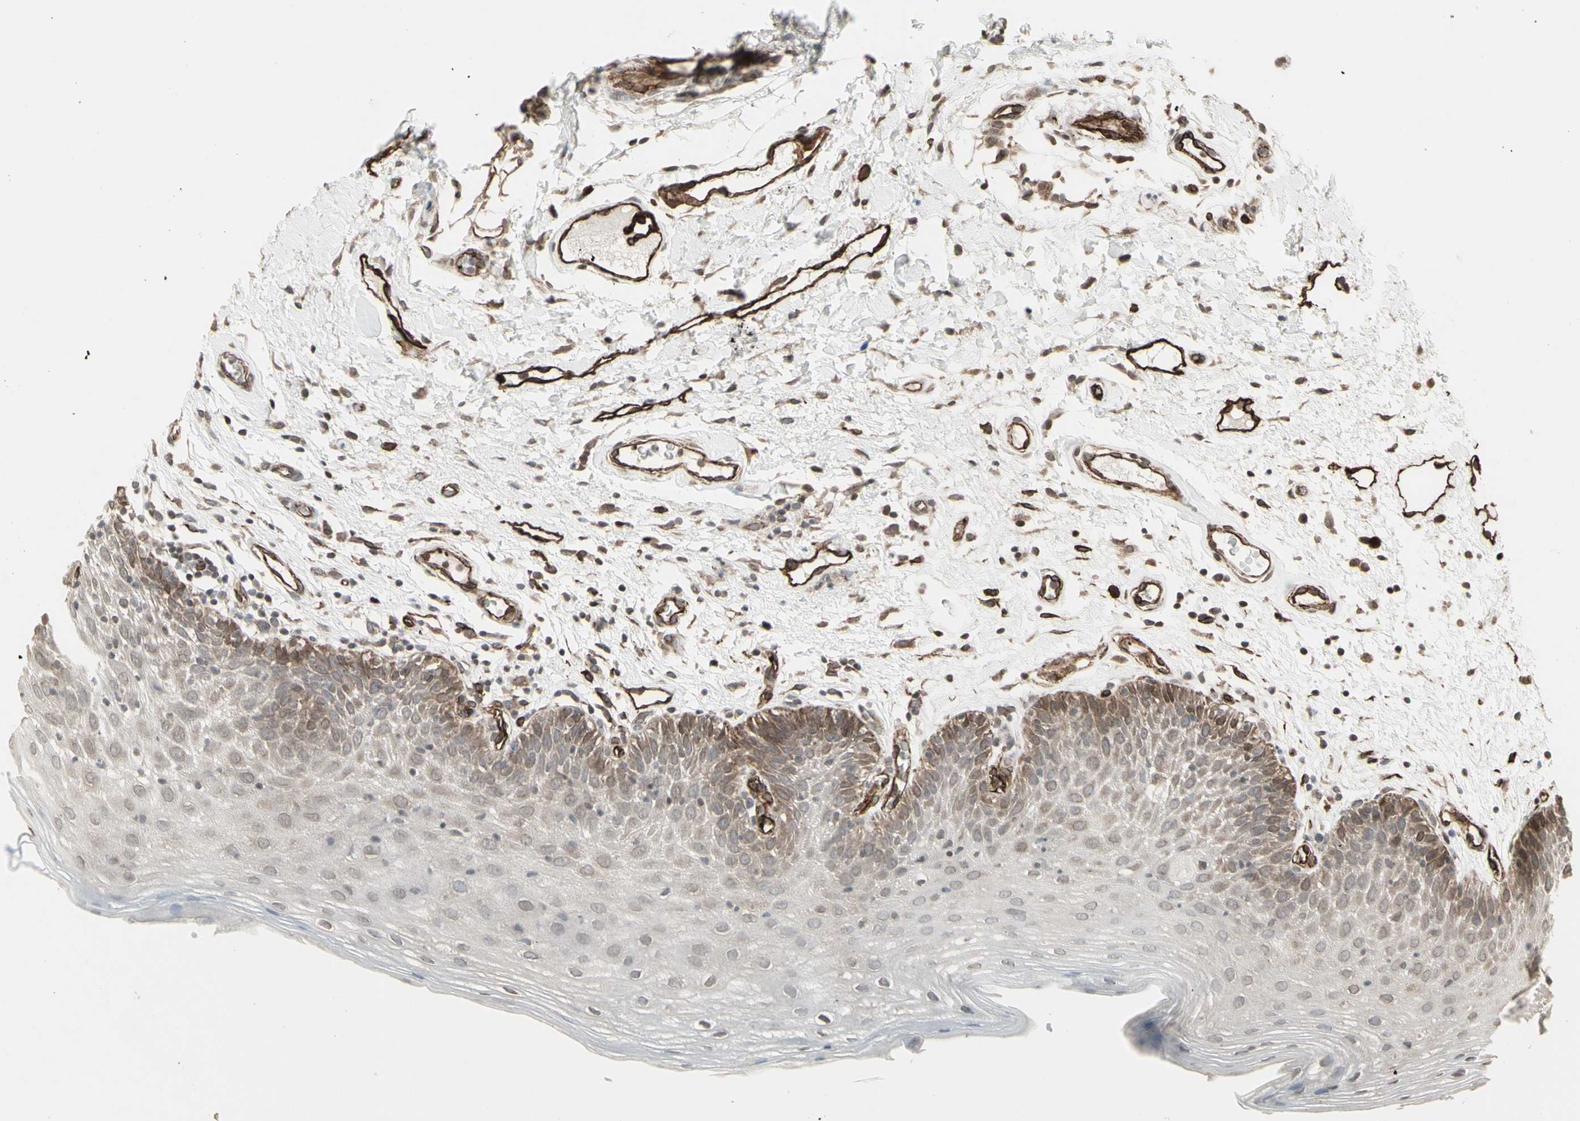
{"staining": {"intensity": "moderate", "quantity": "25%-75%", "location": "cytoplasmic/membranous,nuclear"}, "tissue": "oral mucosa", "cell_type": "Squamous epithelial cells", "image_type": "normal", "snomed": [{"axis": "morphology", "description": "Normal tissue, NOS"}, {"axis": "morphology", "description": "Squamous cell carcinoma, NOS"}, {"axis": "topography", "description": "Skeletal muscle"}, {"axis": "topography", "description": "Oral tissue"}, {"axis": "topography", "description": "Head-Neck"}], "caption": "The immunohistochemical stain shows moderate cytoplasmic/membranous,nuclear positivity in squamous epithelial cells of unremarkable oral mucosa.", "gene": "DTX3L", "patient": {"sex": "male", "age": 71}}